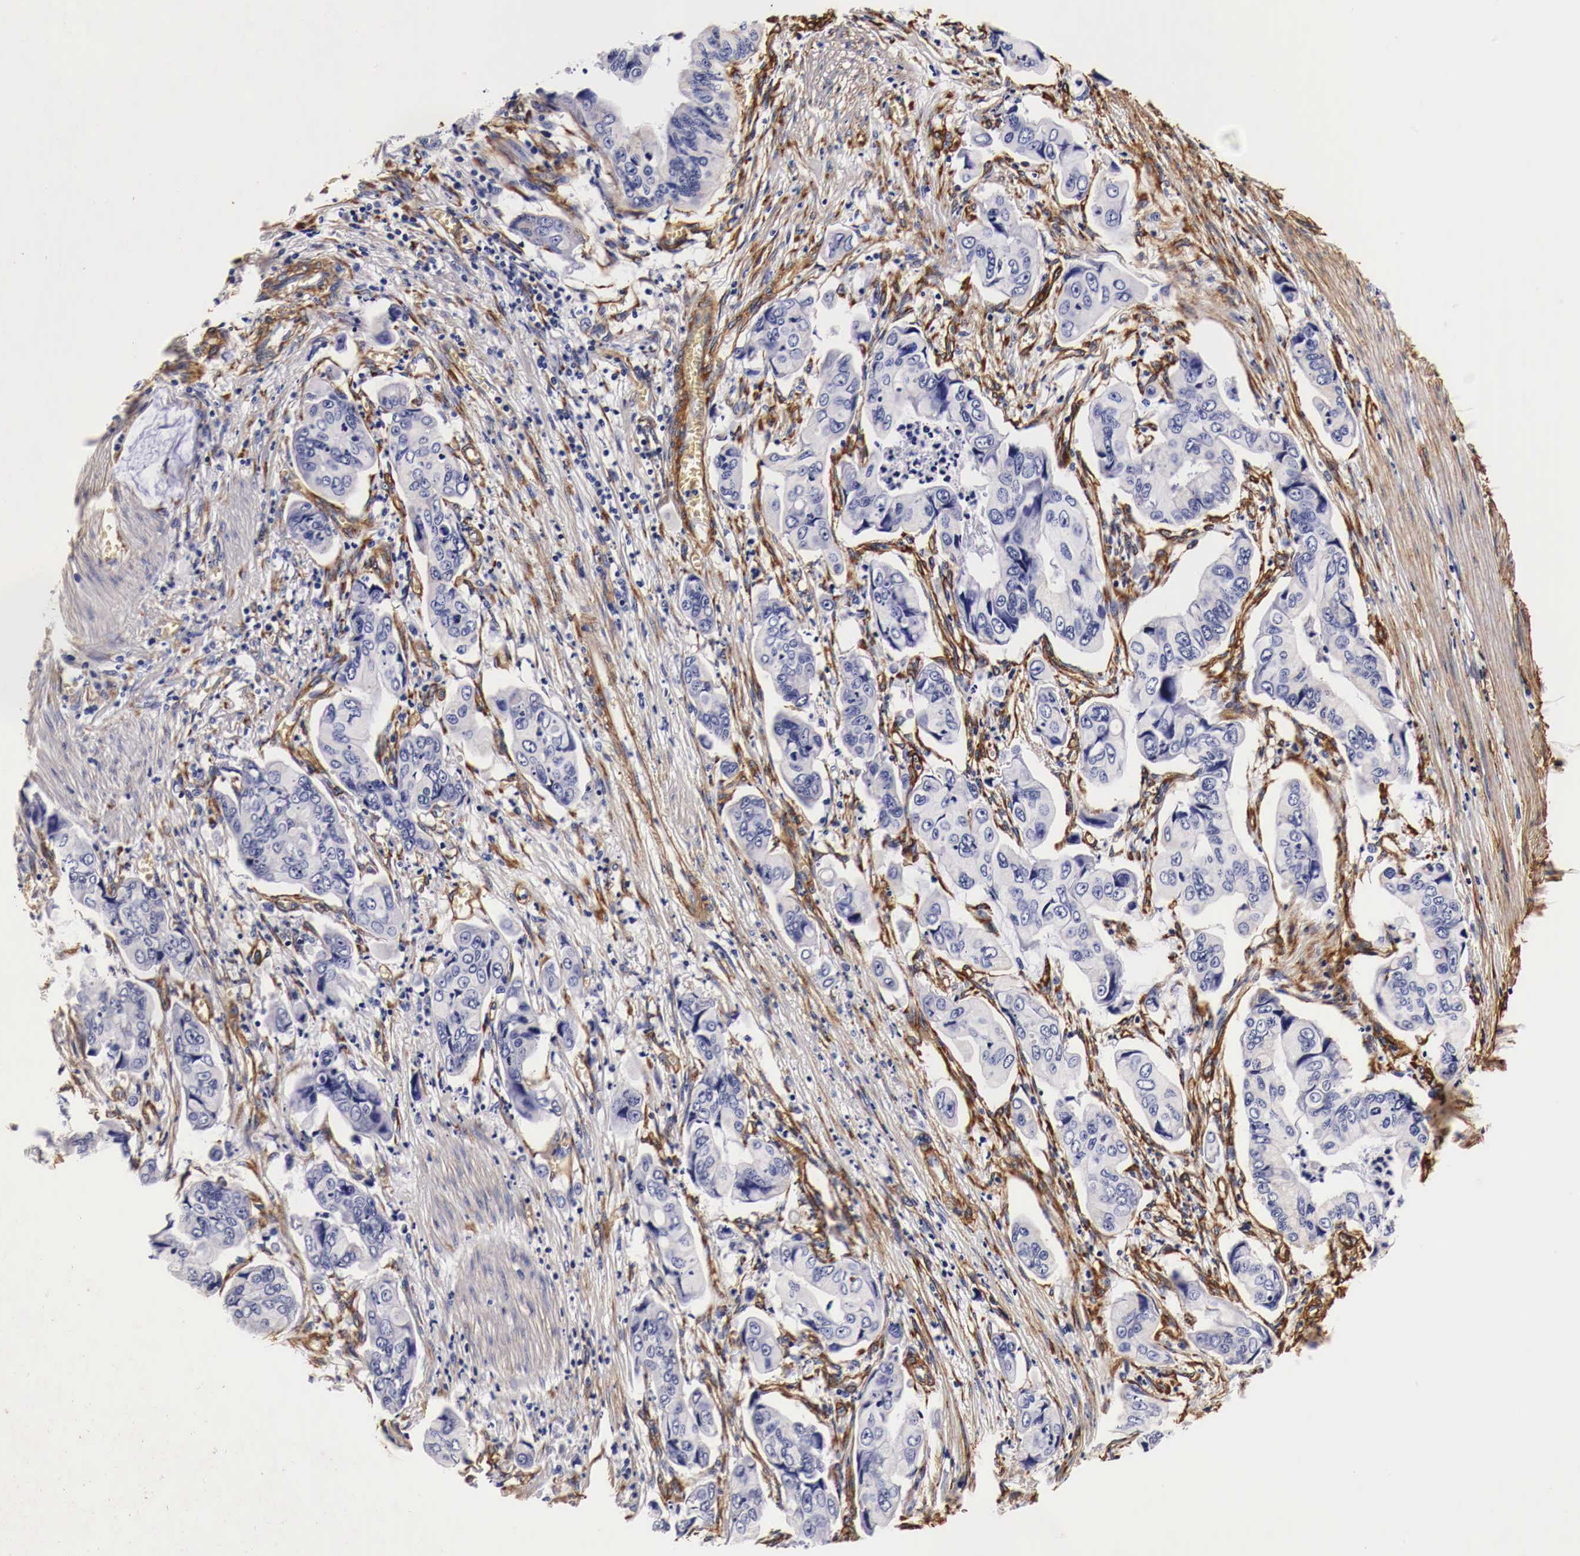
{"staining": {"intensity": "weak", "quantity": "<25%", "location": "cytoplasmic/membranous"}, "tissue": "stomach cancer", "cell_type": "Tumor cells", "image_type": "cancer", "snomed": [{"axis": "morphology", "description": "Adenocarcinoma, NOS"}, {"axis": "topography", "description": "Stomach, upper"}], "caption": "Immunohistochemistry histopathology image of stomach adenocarcinoma stained for a protein (brown), which shows no positivity in tumor cells.", "gene": "LAMB2", "patient": {"sex": "male", "age": 80}}